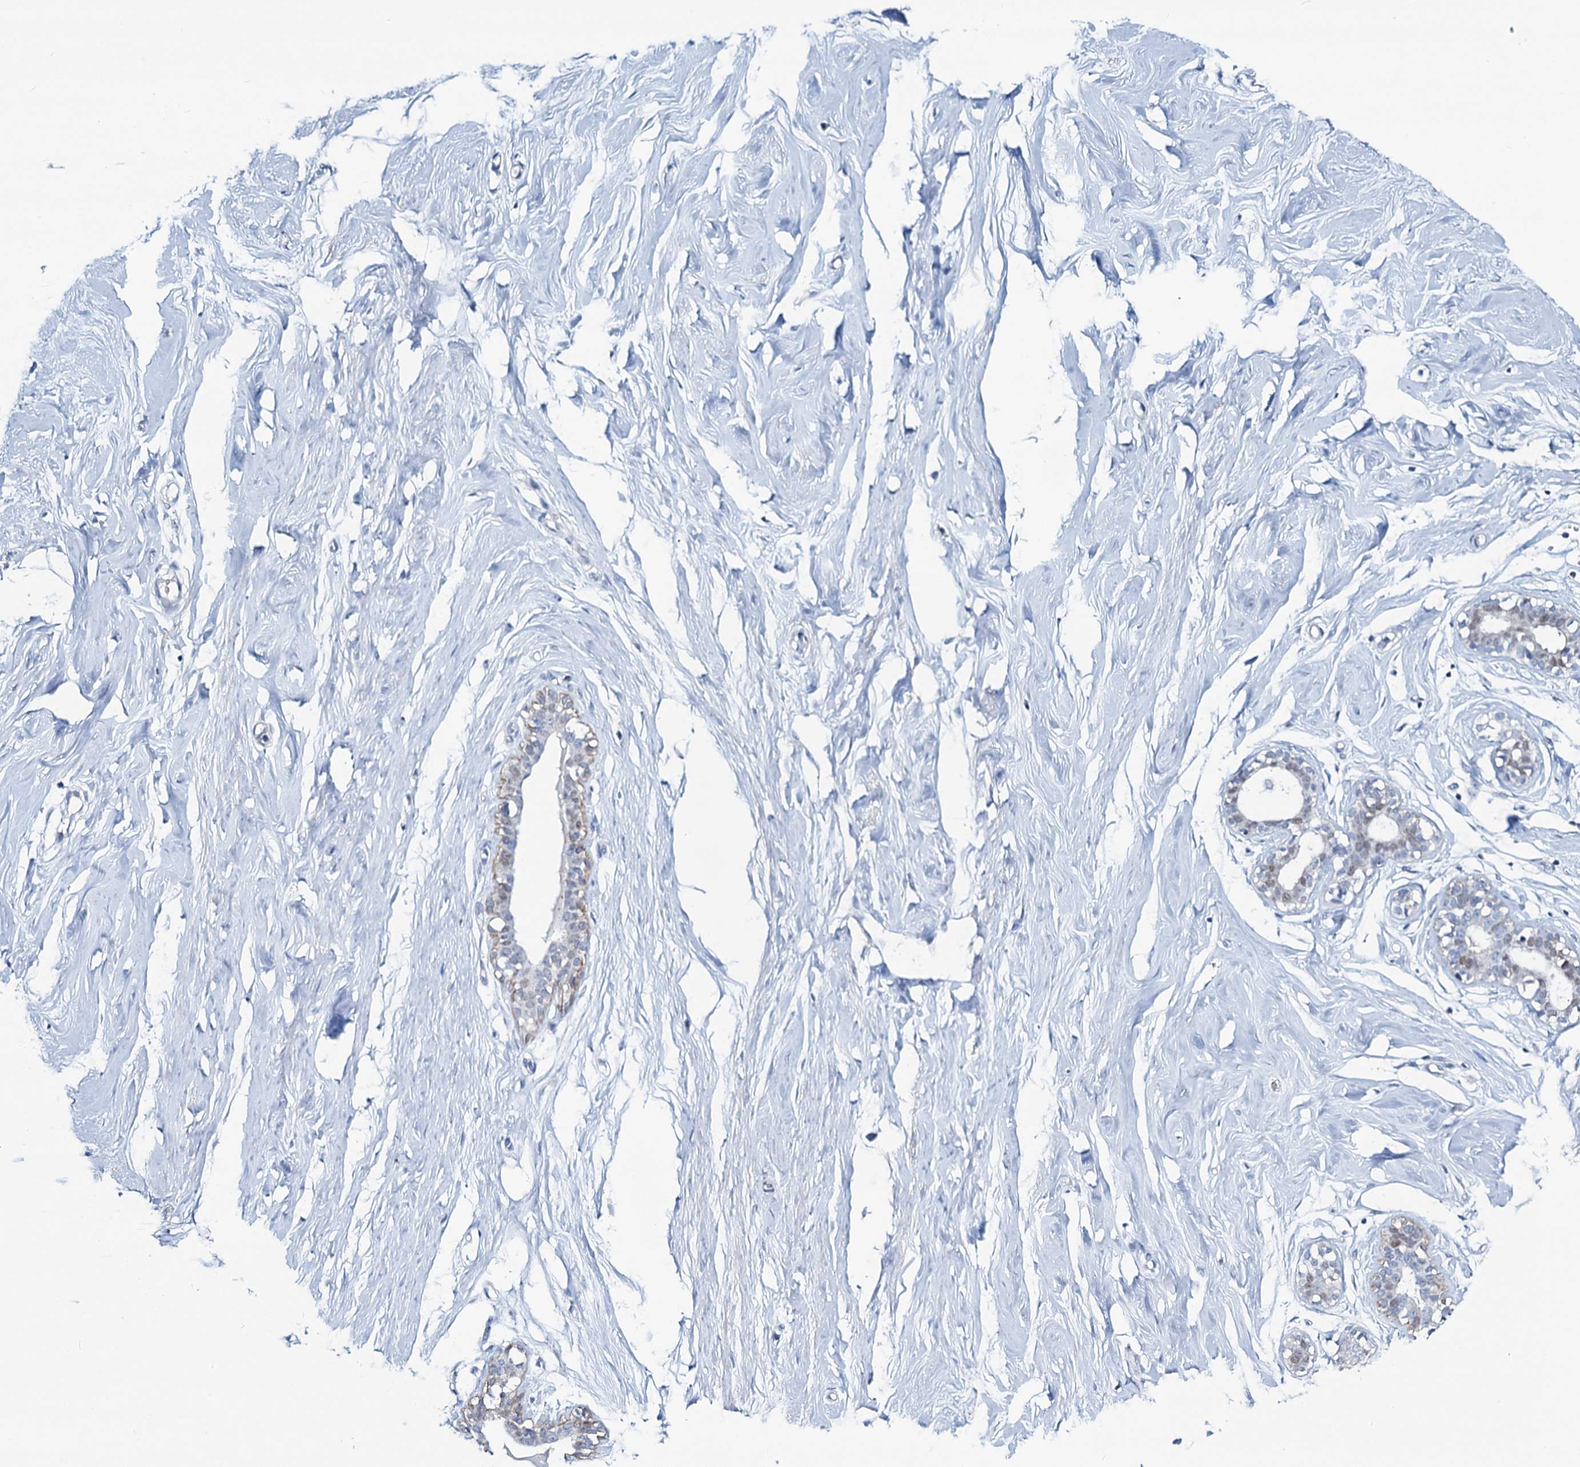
{"staining": {"intensity": "negative", "quantity": "none", "location": "none"}, "tissue": "breast", "cell_type": "Adipocytes", "image_type": "normal", "snomed": [{"axis": "morphology", "description": "Normal tissue, NOS"}, {"axis": "morphology", "description": "Adenoma, NOS"}, {"axis": "topography", "description": "Breast"}], "caption": "There is no significant positivity in adipocytes of breast. (Stains: DAB (3,3'-diaminobenzidine) immunohistochemistry with hematoxylin counter stain, Microscopy: brightfield microscopy at high magnification).", "gene": "TOX3", "patient": {"sex": "female", "age": 23}}